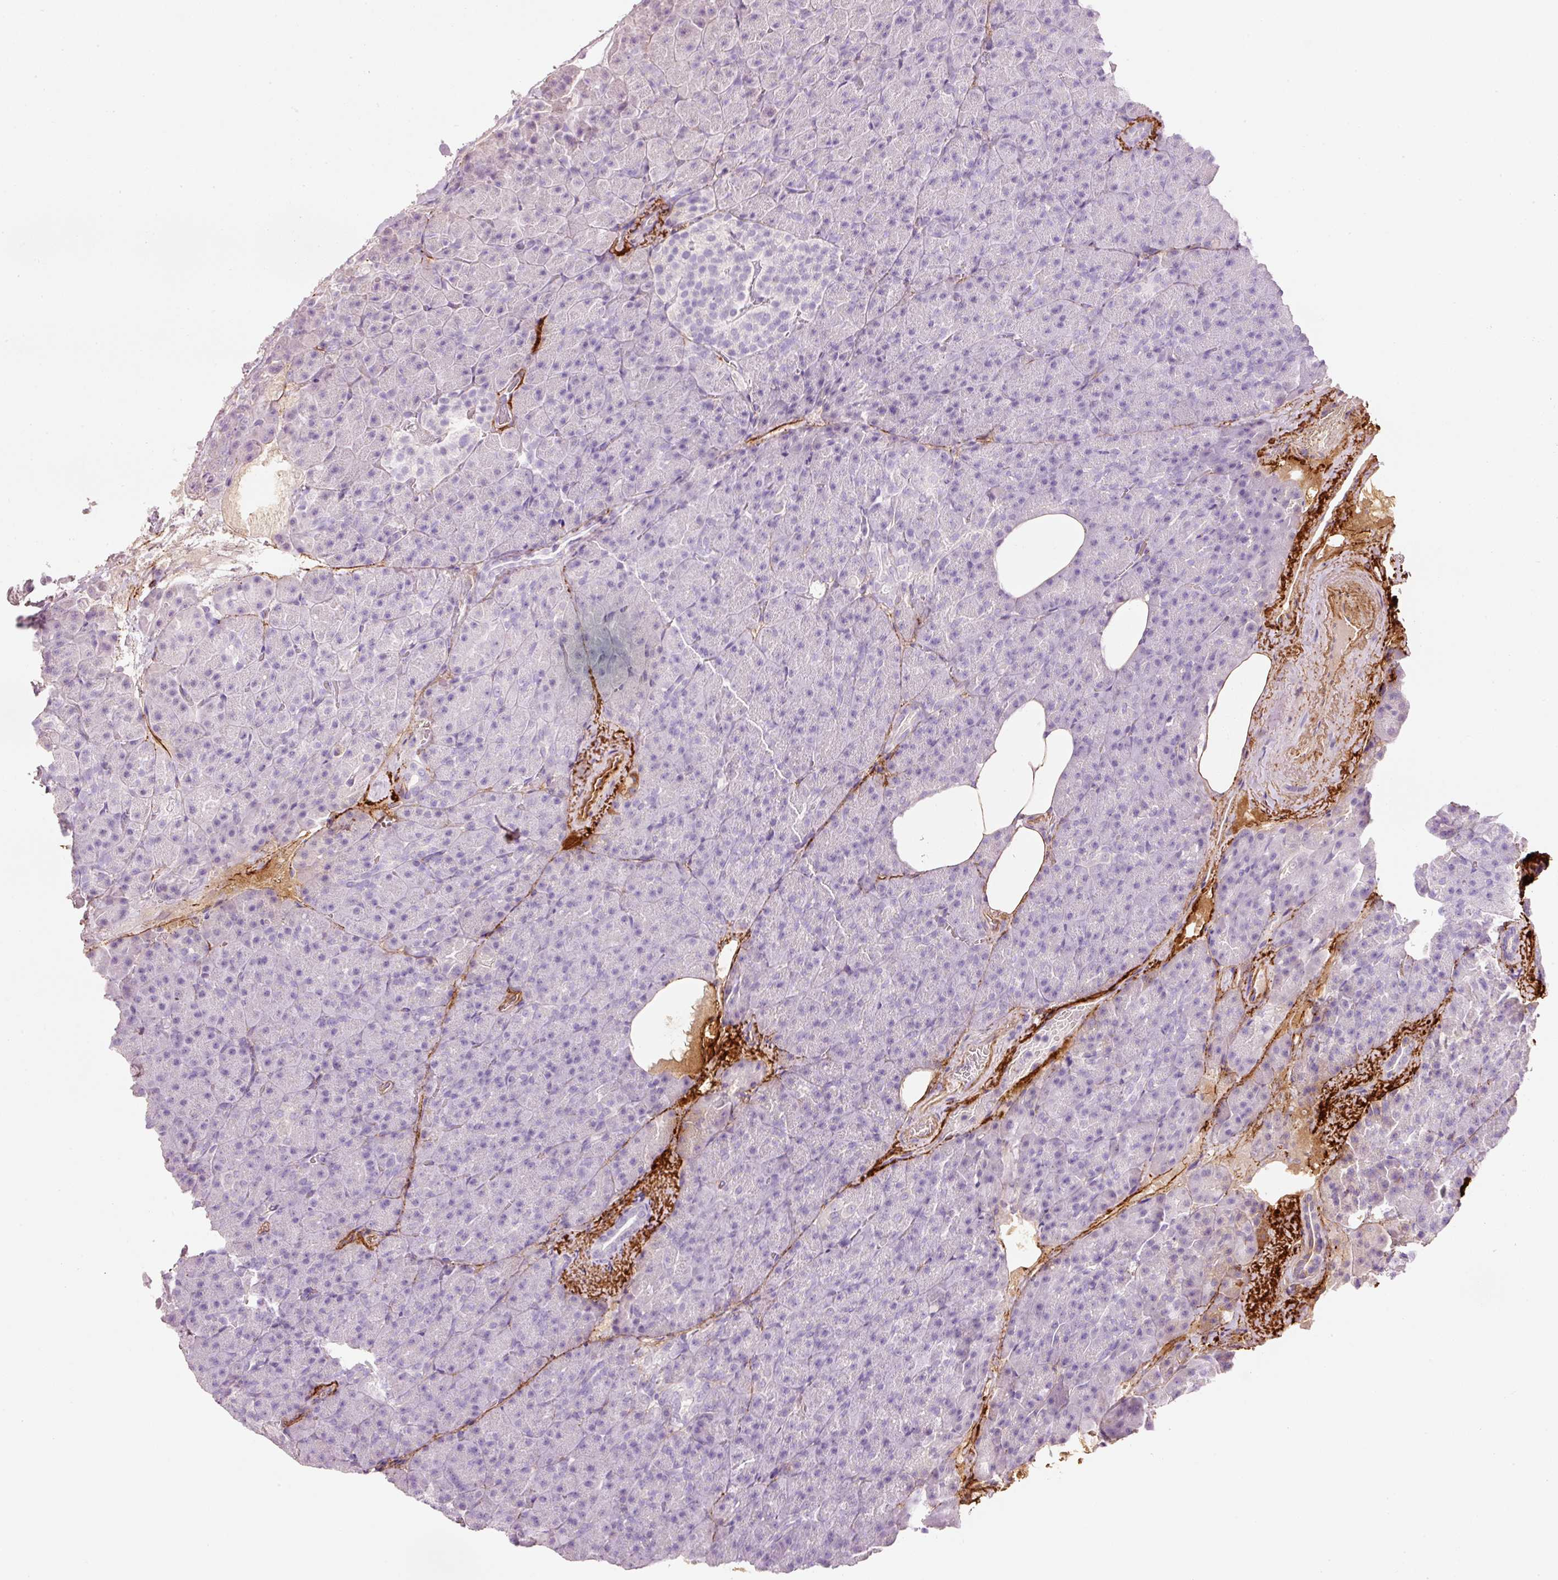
{"staining": {"intensity": "negative", "quantity": "none", "location": "none"}, "tissue": "pancreas", "cell_type": "Exocrine glandular cells", "image_type": "normal", "snomed": [{"axis": "morphology", "description": "Normal tissue, NOS"}, {"axis": "topography", "description": "Pancreas"}], "caption": "Immunohistochemical staining of normal pancreas displays no significant positivity in exocrine glandular cells. (DAB immunohistochemistry visualized using brightfield microscopy, high magnification).", "gene": "MFAP4", "patient": {"sex": "female", "age": 74}}